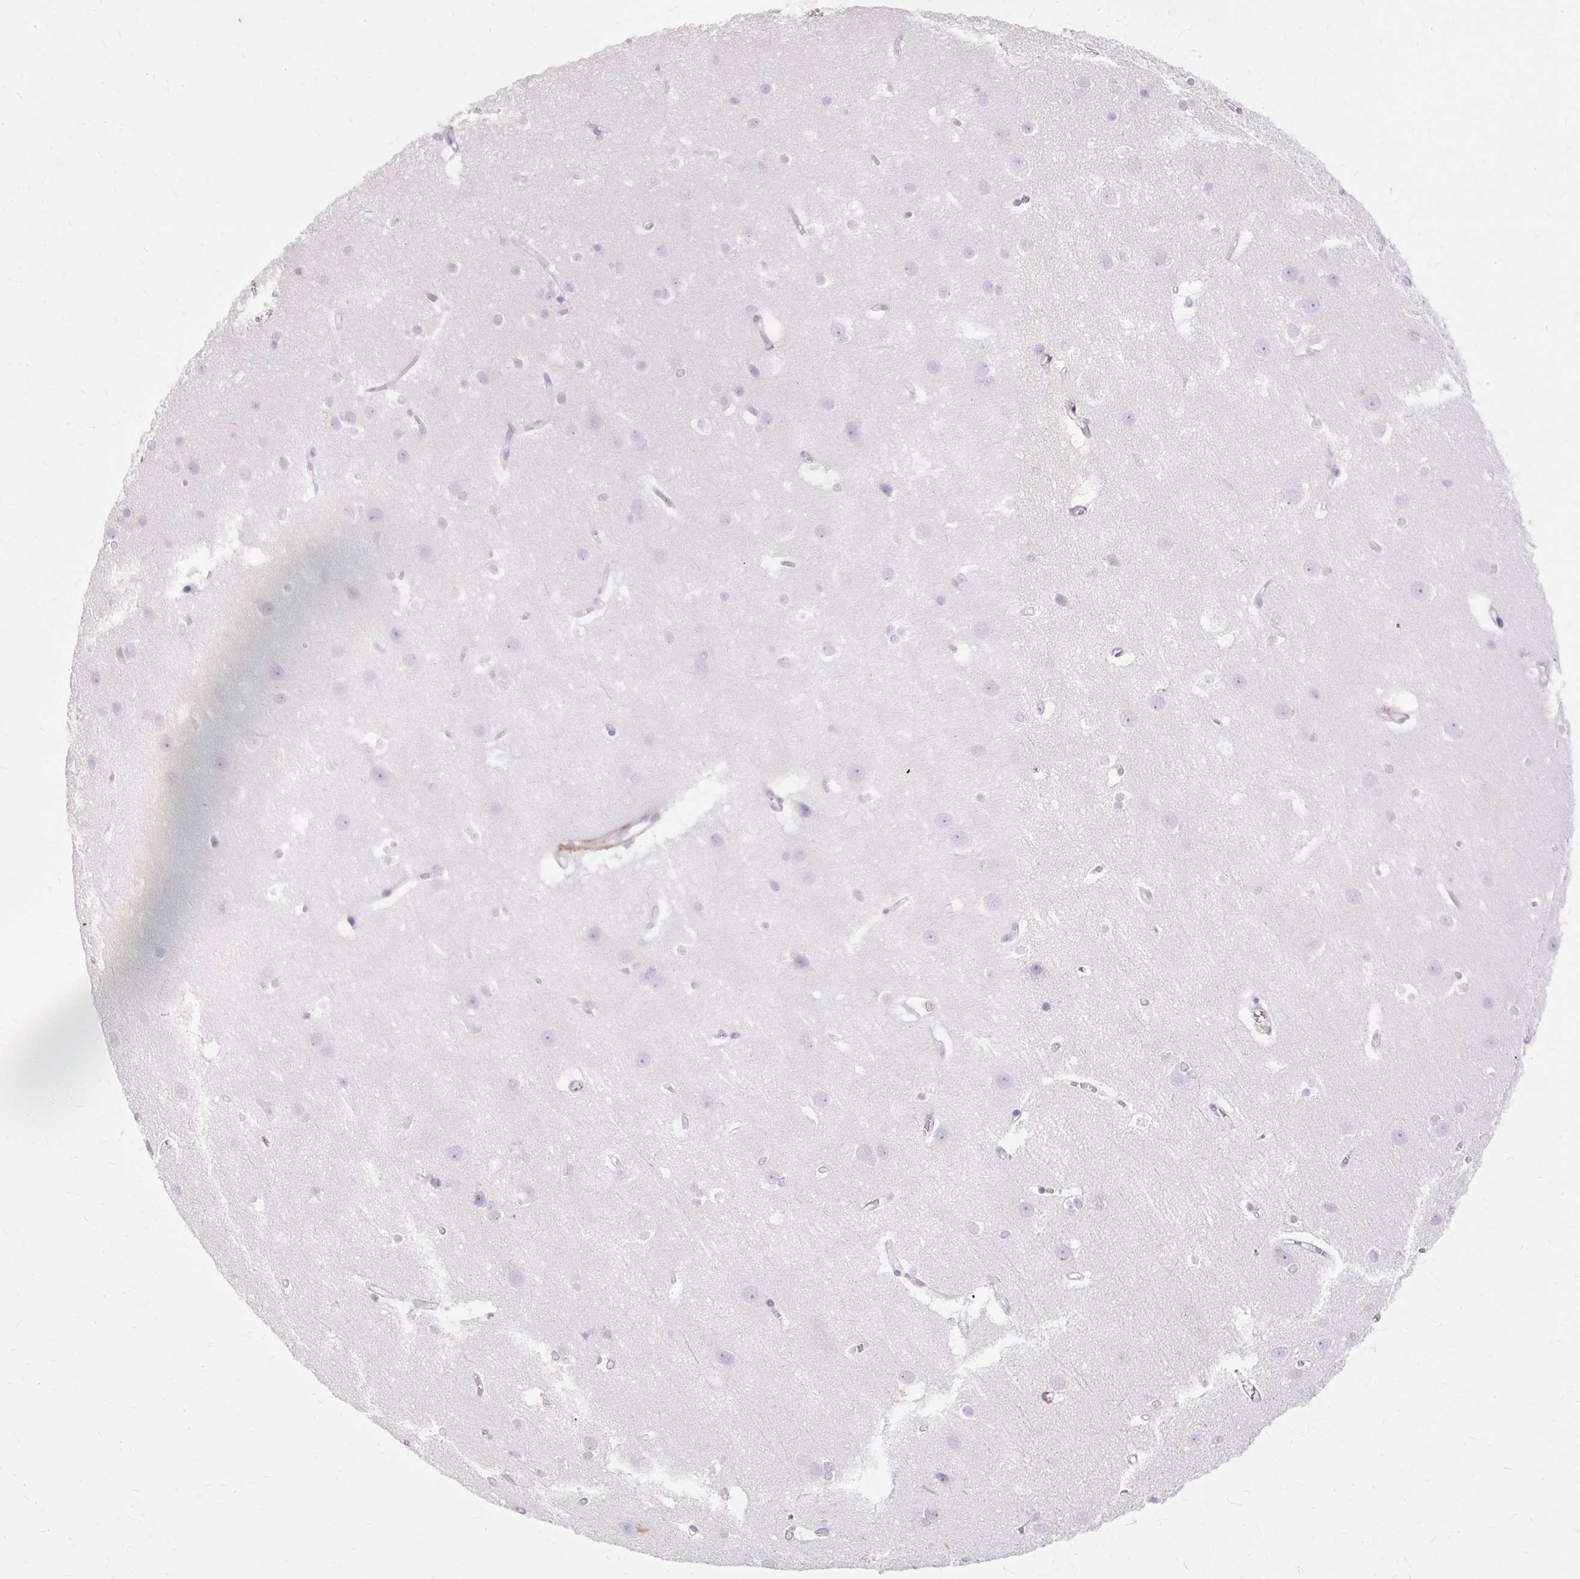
{"staining": {"intensity": "negative", "quantity": "none", "location": "none"}, "tissue": "cerebral cortex", "cell_type": "Endothelial cells", "image_type": "normal", "snomed": [{"axis": "morphology", "description": "Normal tissue, NOS"}, {"axis": "topography", "description": "Cerebral cortex"}], "caption": "Human cerebral cortex stained for a protein using IHC displays no staining in endothelial cells.", "gene": "HSD11B1", "patient": {"sex": "male", "age": 37}}